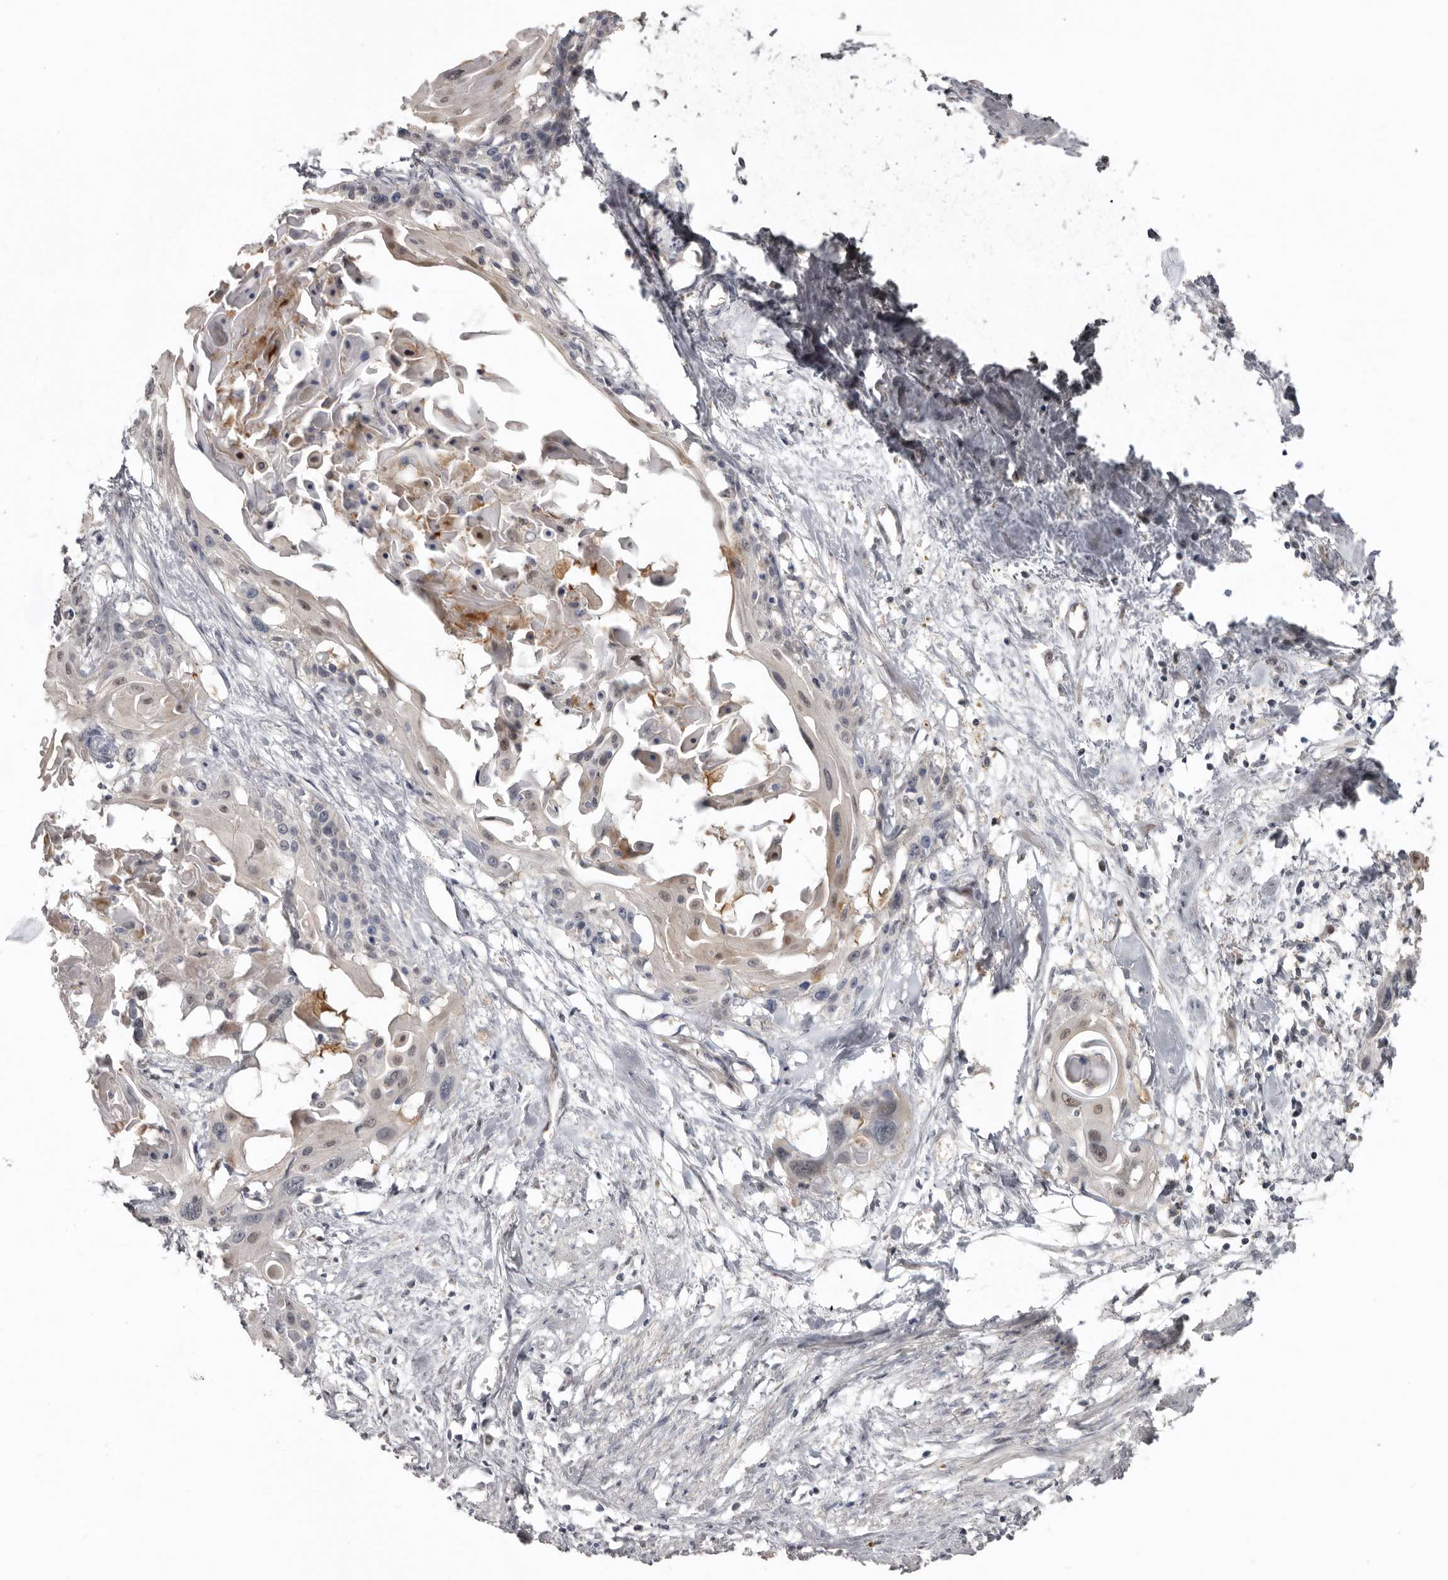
{"staining": {"intensity": "weak", "quantity": "<25%", "location": "nuclear"}, "tissue": "cervical cancer", "cell_type": "Tumor cells", "image_type": "cancer", "snomed": [{"axis": "morphology", "description": "Squamous cell carcinoma, NOS"}, {"axis": "topography", "description": "Cervix"}], "caption": "A photomicrograph of human cervical cancer (squamous cell carcinoma) is negative for staining in tumor cells.", "gene": "RBKS", "patient": {"sex": "female", "age": 57}}